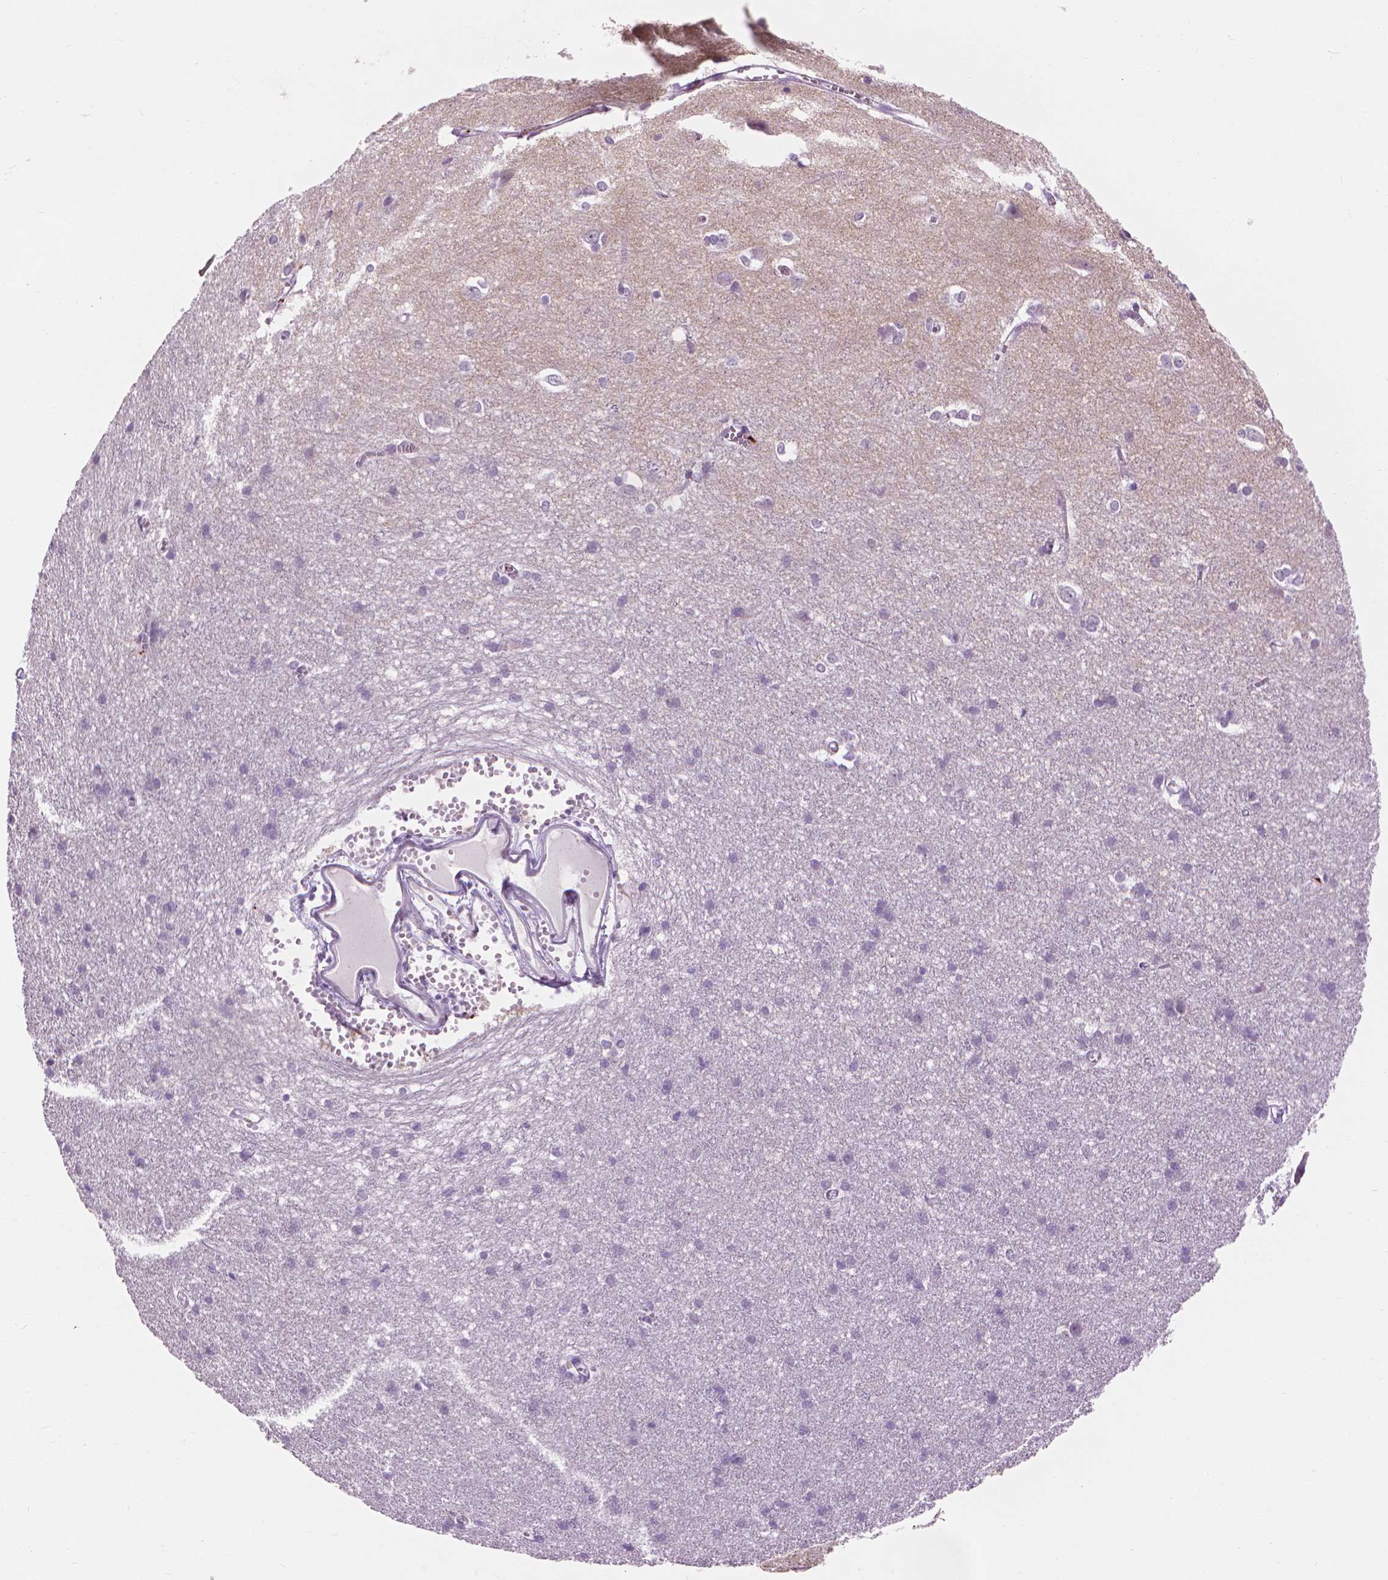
{"staining": {"intensity": "negative", "quantity": "none", "location": "none"}, "tissue": "cerebral cortex", "cell_type": "Endothelial cells", "image_type": "normal", "snomed": [{"axis": "morphology", "description": "Normal tissue, NOS"}, {"axis": "topography", "description": "Cerebral cortex"}], "caption": "High power microscopy photomicrograph of an immunohistochemistry photomicrograph of benign cerebral cortex, revealing no significant staining in endothelial cells. (DAB IHC with hematoxylin counter stain).", "gene": "CFAP126", "patient": {"sex": "male", "age": 37}}